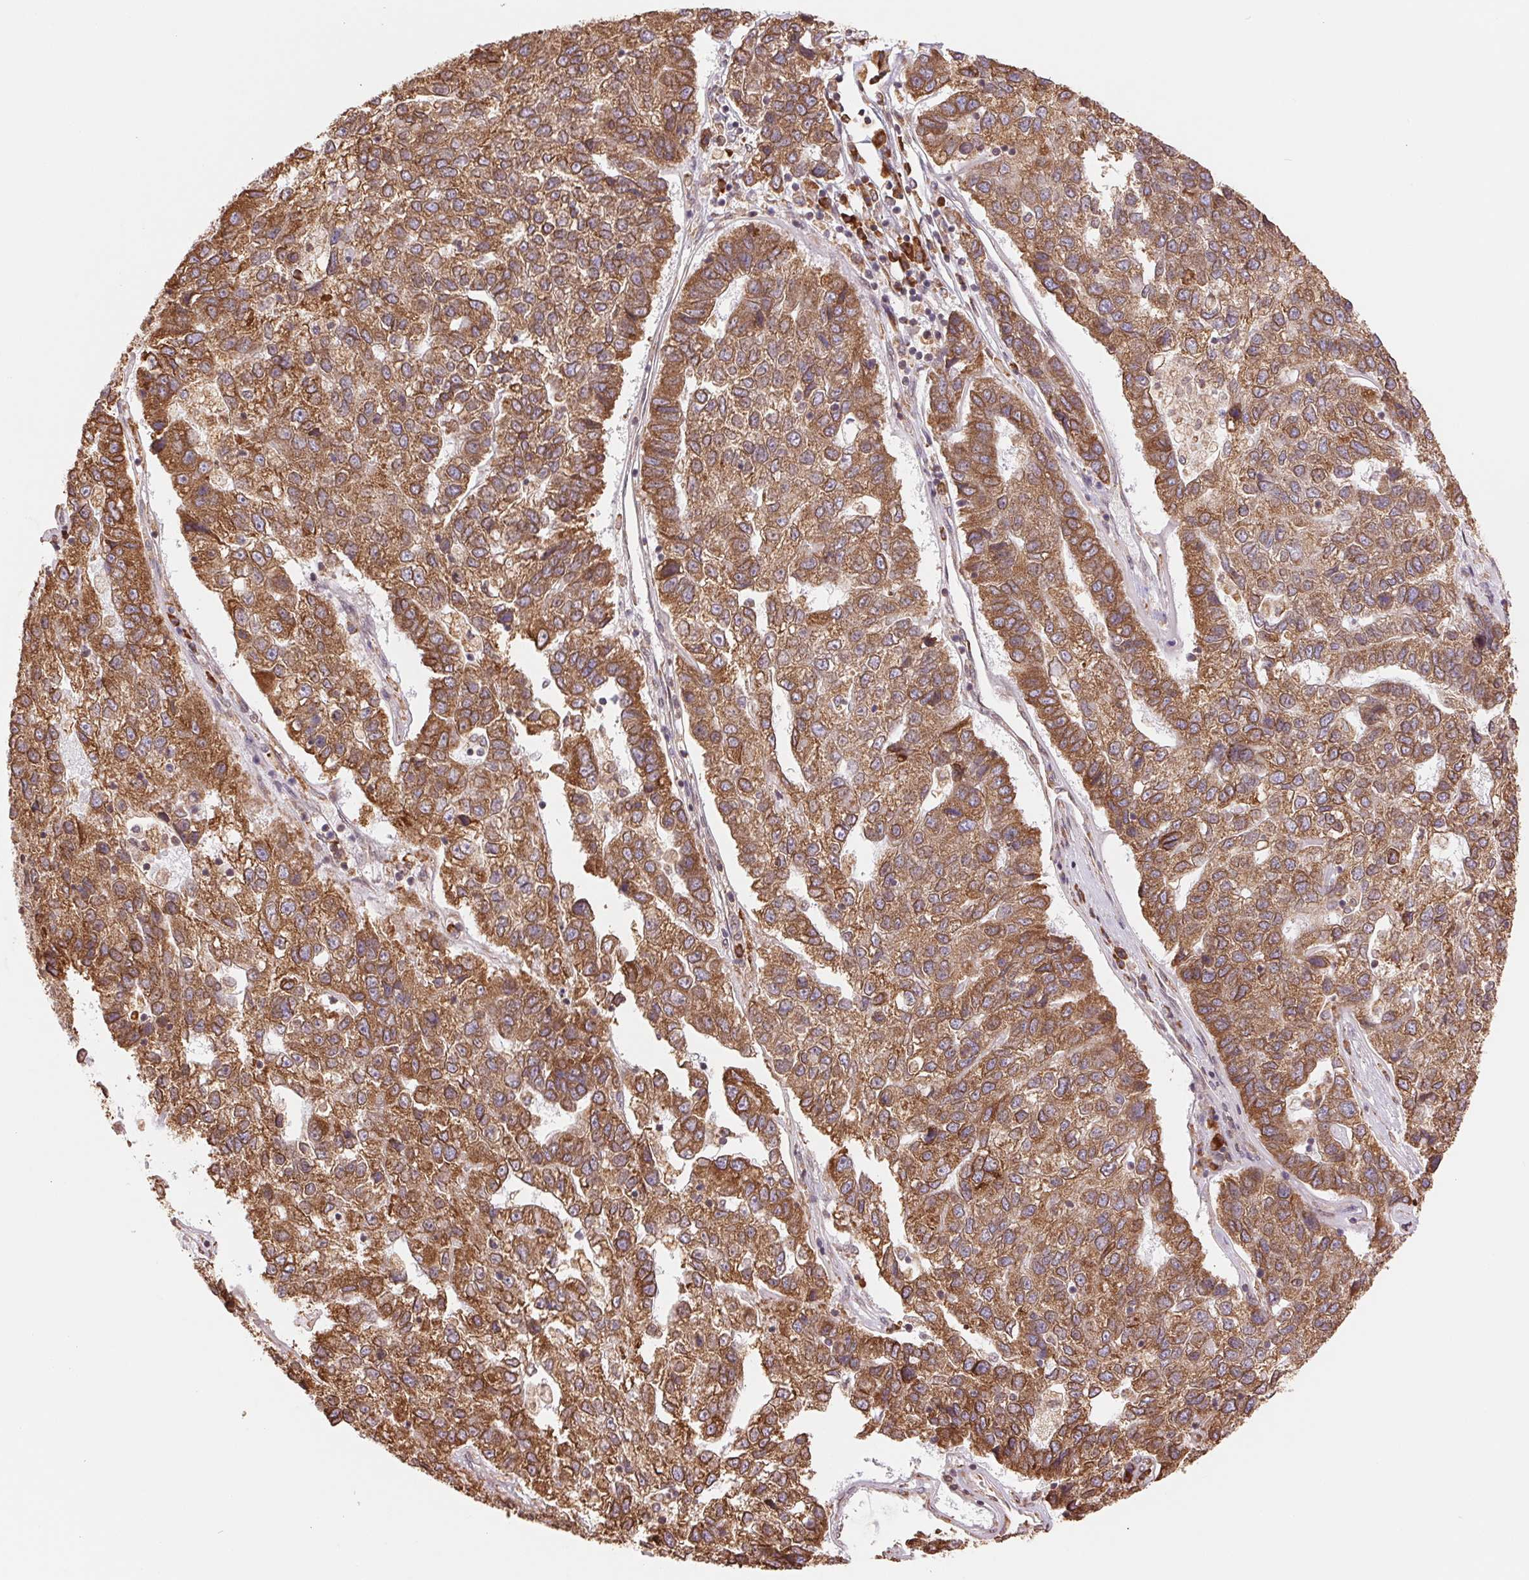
{"staining": {"intensity": "moderate", "quantity": ">75%", "location": "cytoplasmic/membranous"}, "tissue": "pancreatic cancer", "cell_type": "Tumor cells", "image_type": "cancer", "snomed": [{"axis": "morphology", "description": "Adenocarcinoma, NOS"}, {"axis": "topography", "description": "Pancreas"}], "caption": "A brown stain shows moderate cytoplasmic/membranous expression of a protein in human adenocarcinoma (pancreatic) tumor cells.", "gene": "RPN1", "patient": {"sex": "female", "age": 61}}